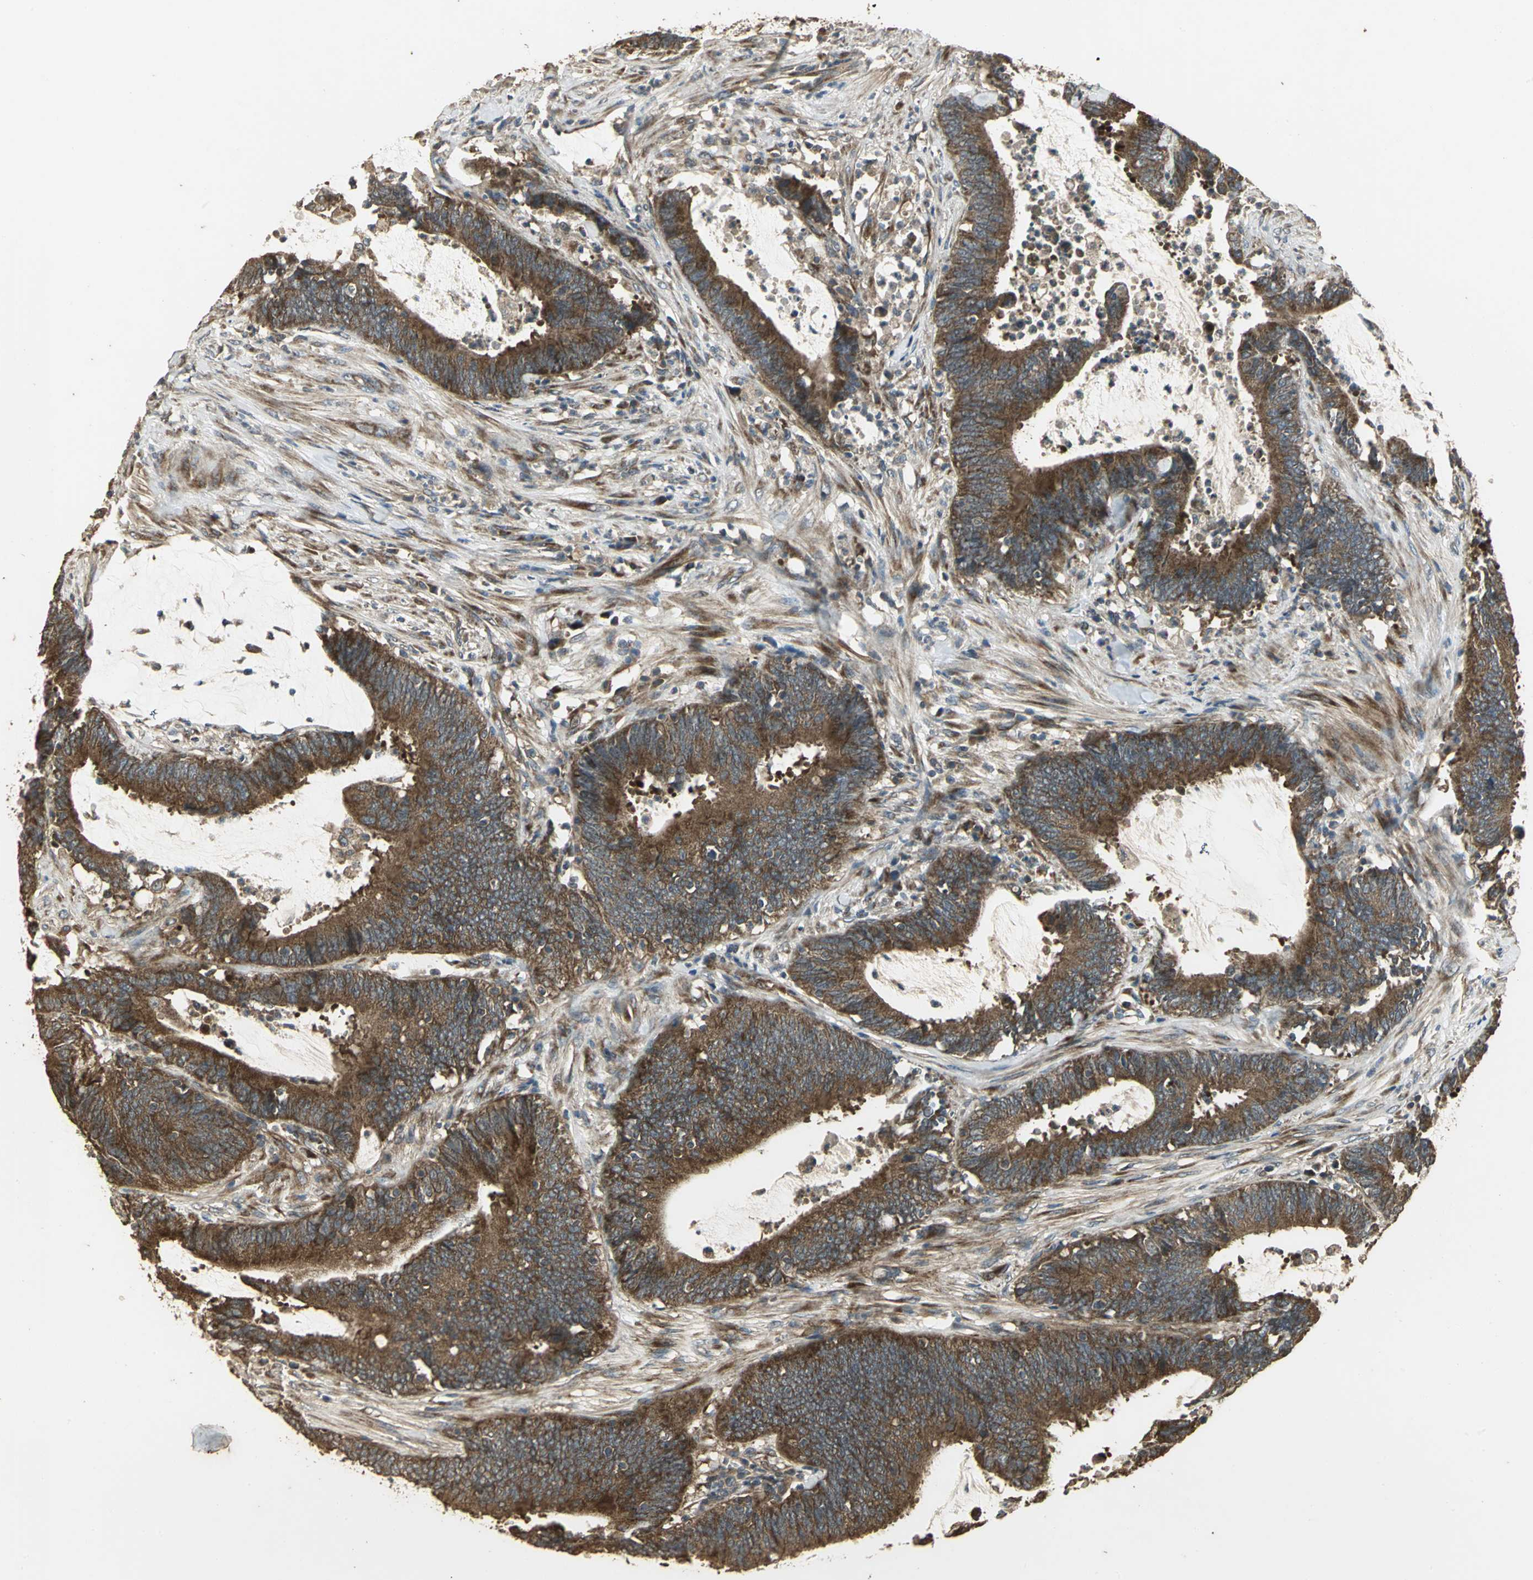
{"staining": {"intensity": "strong", "quantity": ">75%", "location": "cytoplasmic/membranous"}, "tissue": "colorectal cancer", "cell_type": "Tumor cells", "image_type": "cancer", "snomed": [{"axis": "morphology", "description": "Adenocarcinoma, NOS"}, {"axis": "topography", "description": "Rectum"}], "caption": "Tumor cells display high levels of strong cytoplasmic/membranous staining in about >75% of cells in colorectal cancer (adenocarcinoma).", "gene": "KANK1", "patient": {"sex": "female", "age": 66}}